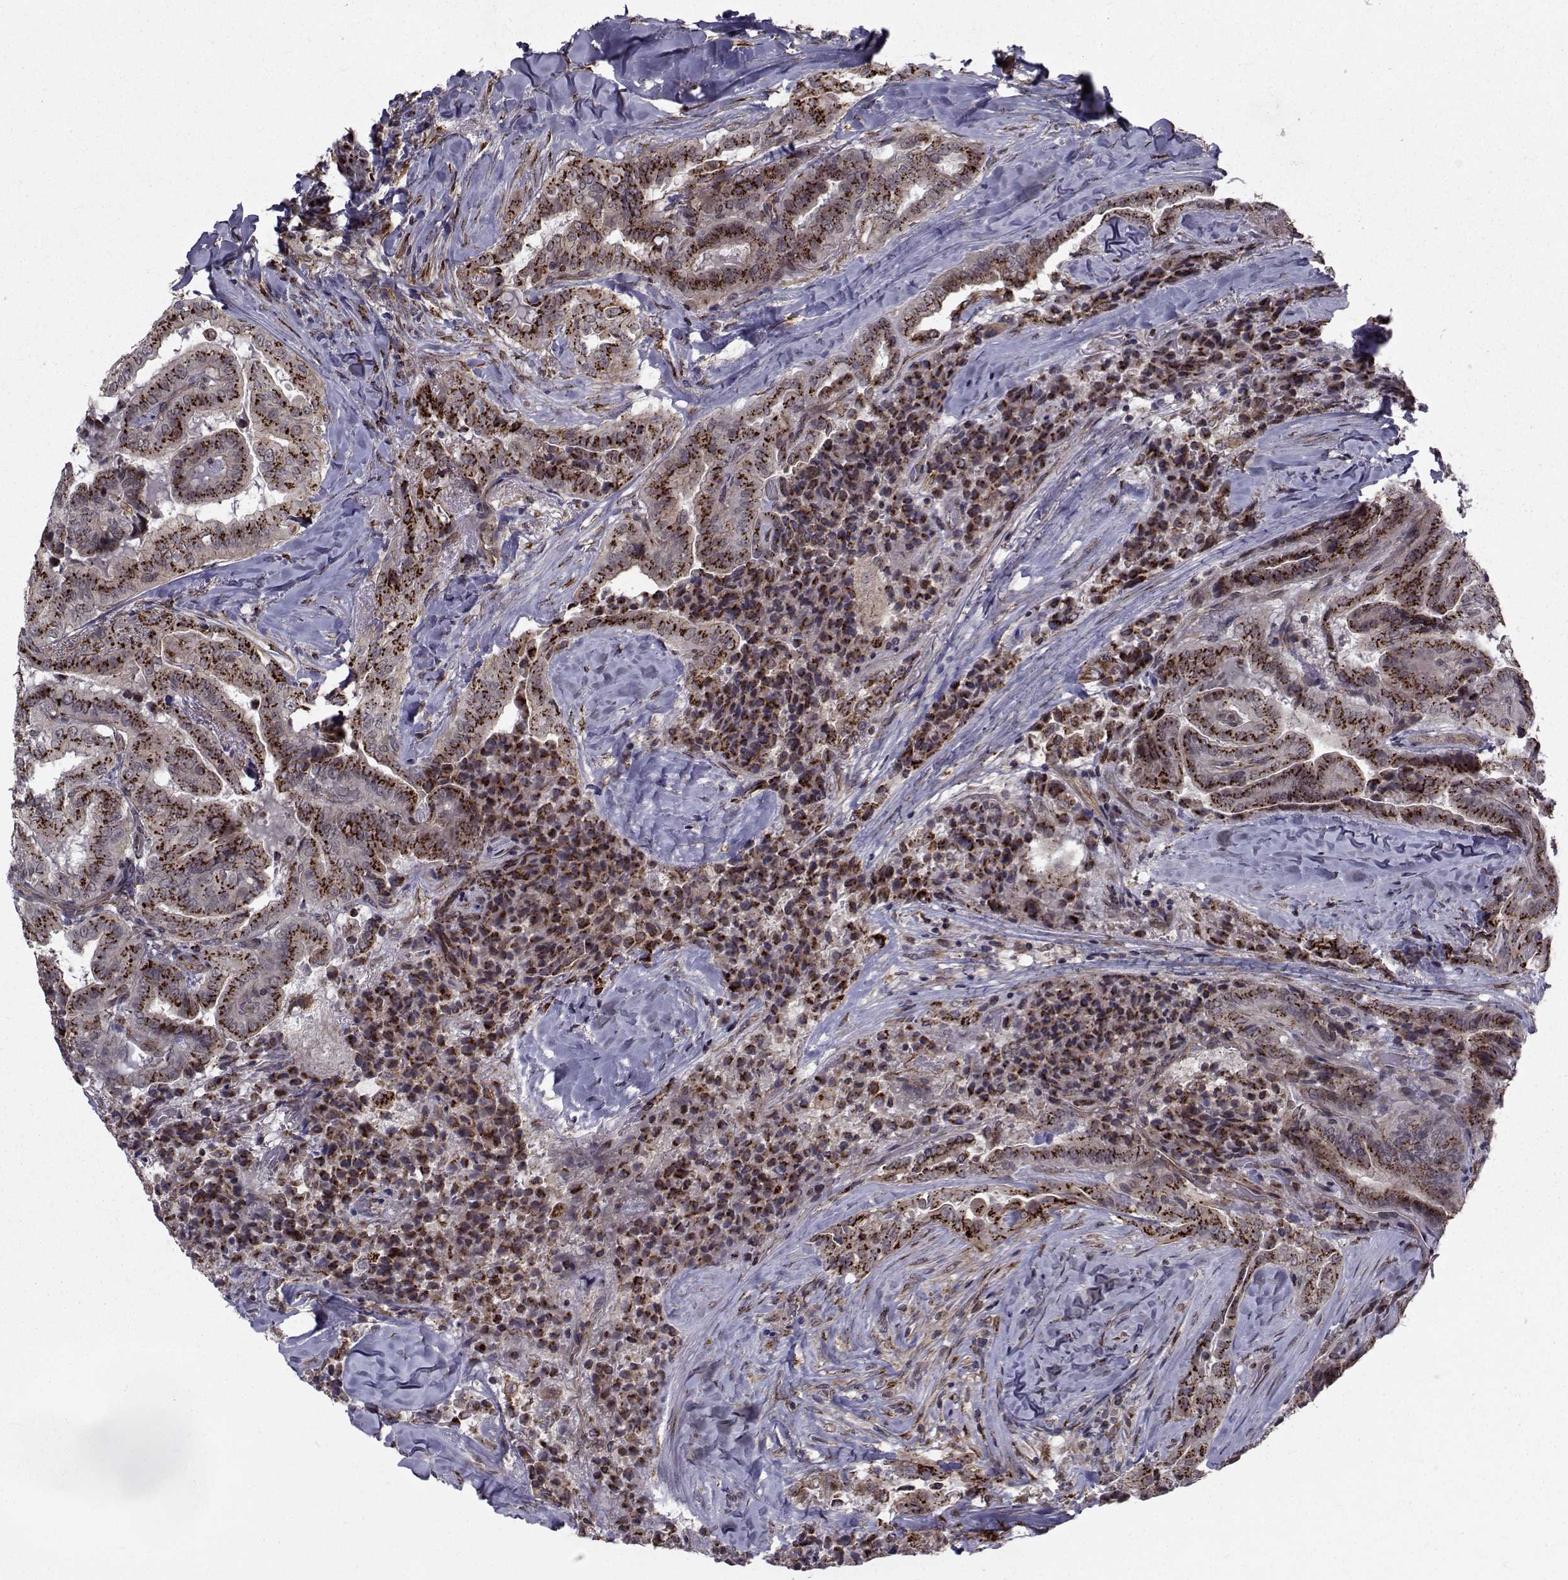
{"staining": {"intensity": "strong", "quantity": ">75%", "location": "cytoplasmic/membranous"}, "tissue": "thyroid cancer", "cell_type": "Tumor cells", "image_type": "cancer", "snomed": [{"axis": "morphology", "description": "Papillary adenocarcinoma, NOS"}, {"axis": "topography", "description": "Thyroid gland"}], "caption": "The micrograph displays a brown stain indicating the presence of a protein in the cytoplasmic/membranous of tumor cells in thyroid cancer (papillary adenocarcinoma). (IHC, brightfield microscopy, high magnification).", "gene": "ATP6V1C2", "patient": {"sex": "female", "age": 68}}